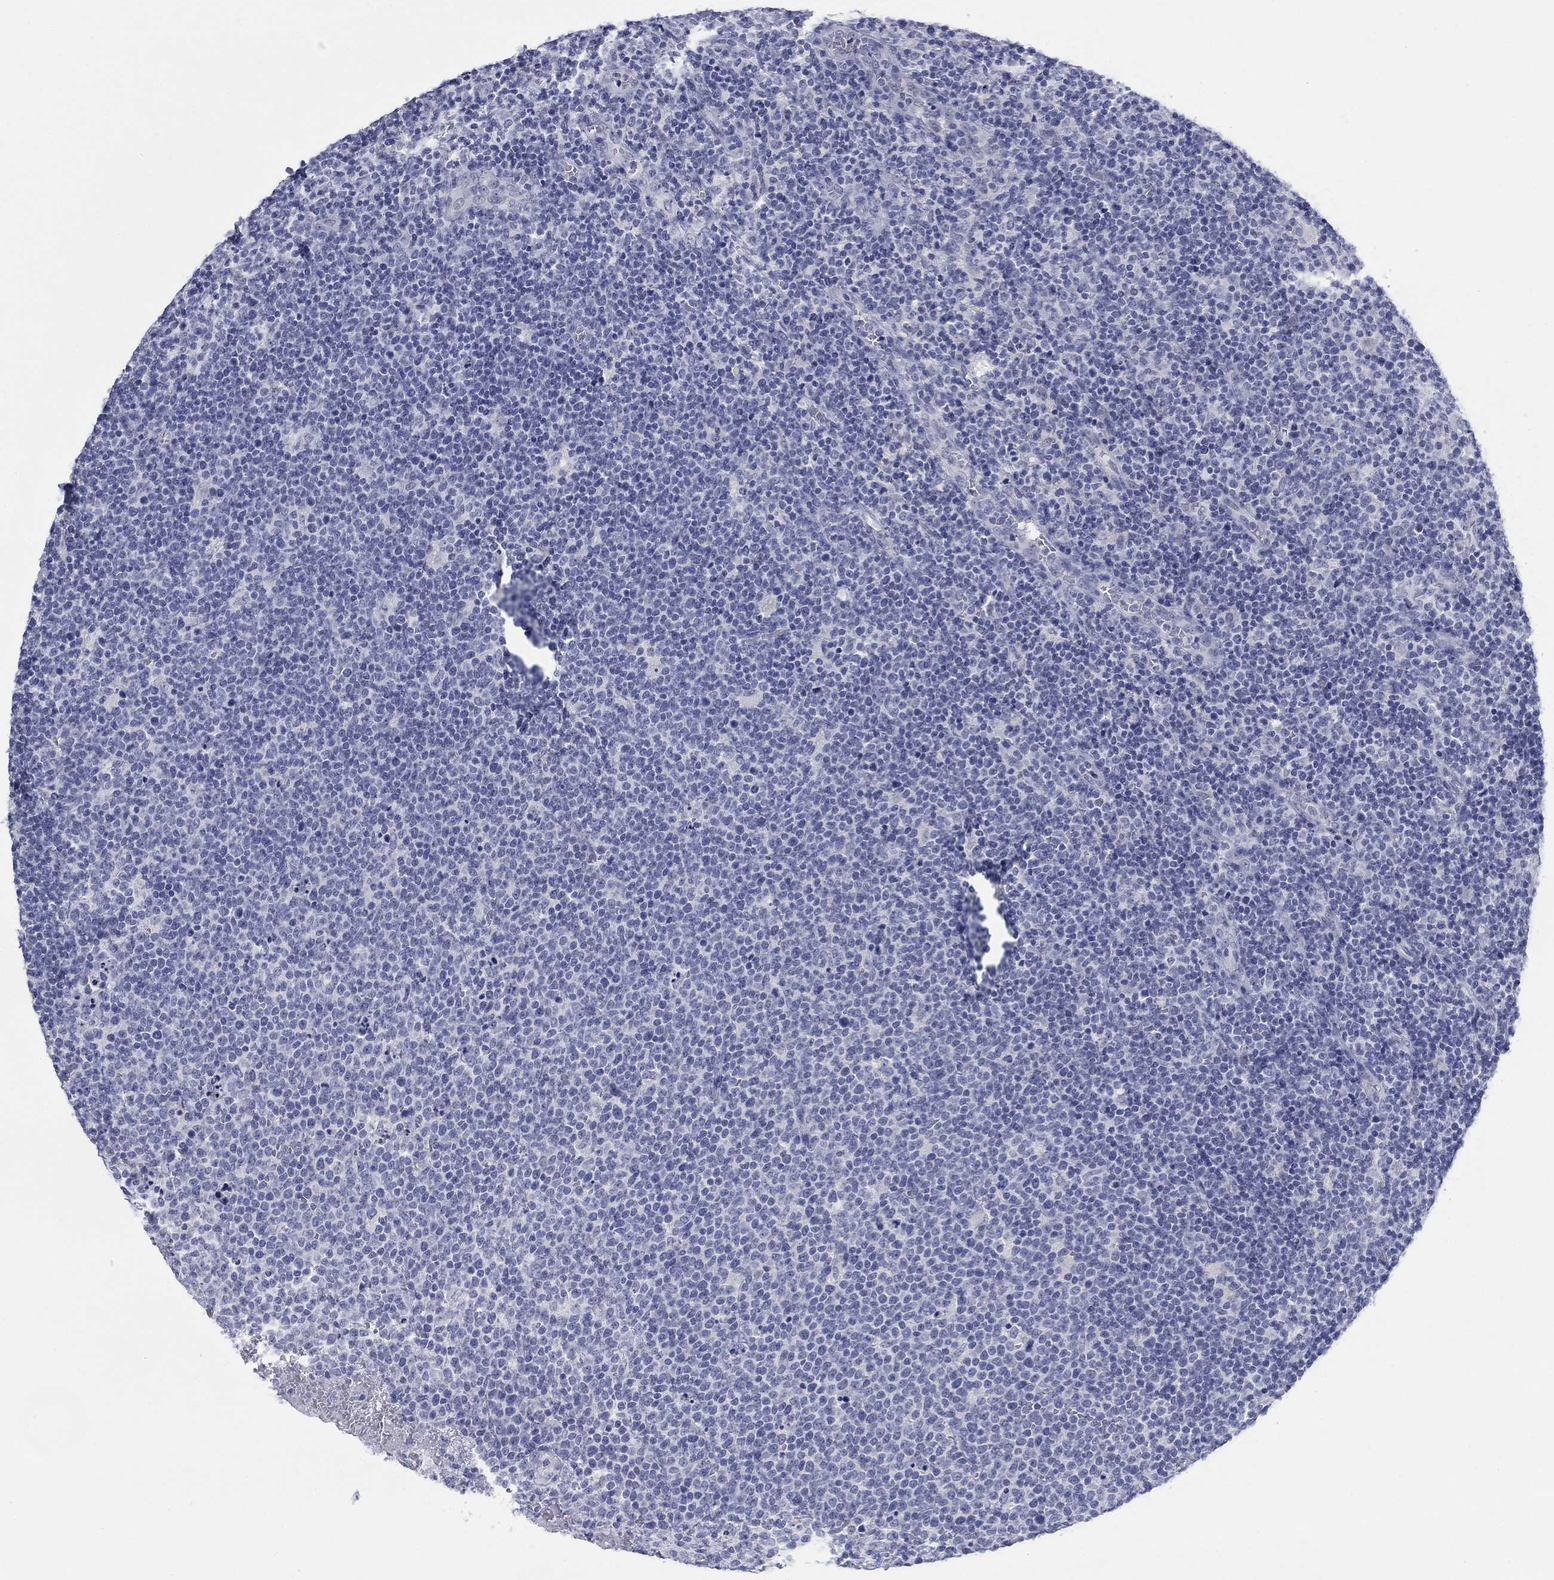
{"staining": {"intensity": "negative", "quantity": "none", "location": "none"}, "tissue": "lymphoma", "cell_type": "Tumor cells", "image_type": "cancer", "snomed": [{"axis": "morphology", "description": "Malignant lymphoma, non-Hodgkin's type, High grade"}, {"axis": "topography", "description": "Lymph node"}], "caption": "Immunohistochemistry of human malignant lymphoma, non-Hodgkin's type (high-grade) demonstrates no expression in tumor cells. Nuclei are stained in blue.", "gene": "ATP6V1G2", "patient": {"sex": "male", "age": 61}}